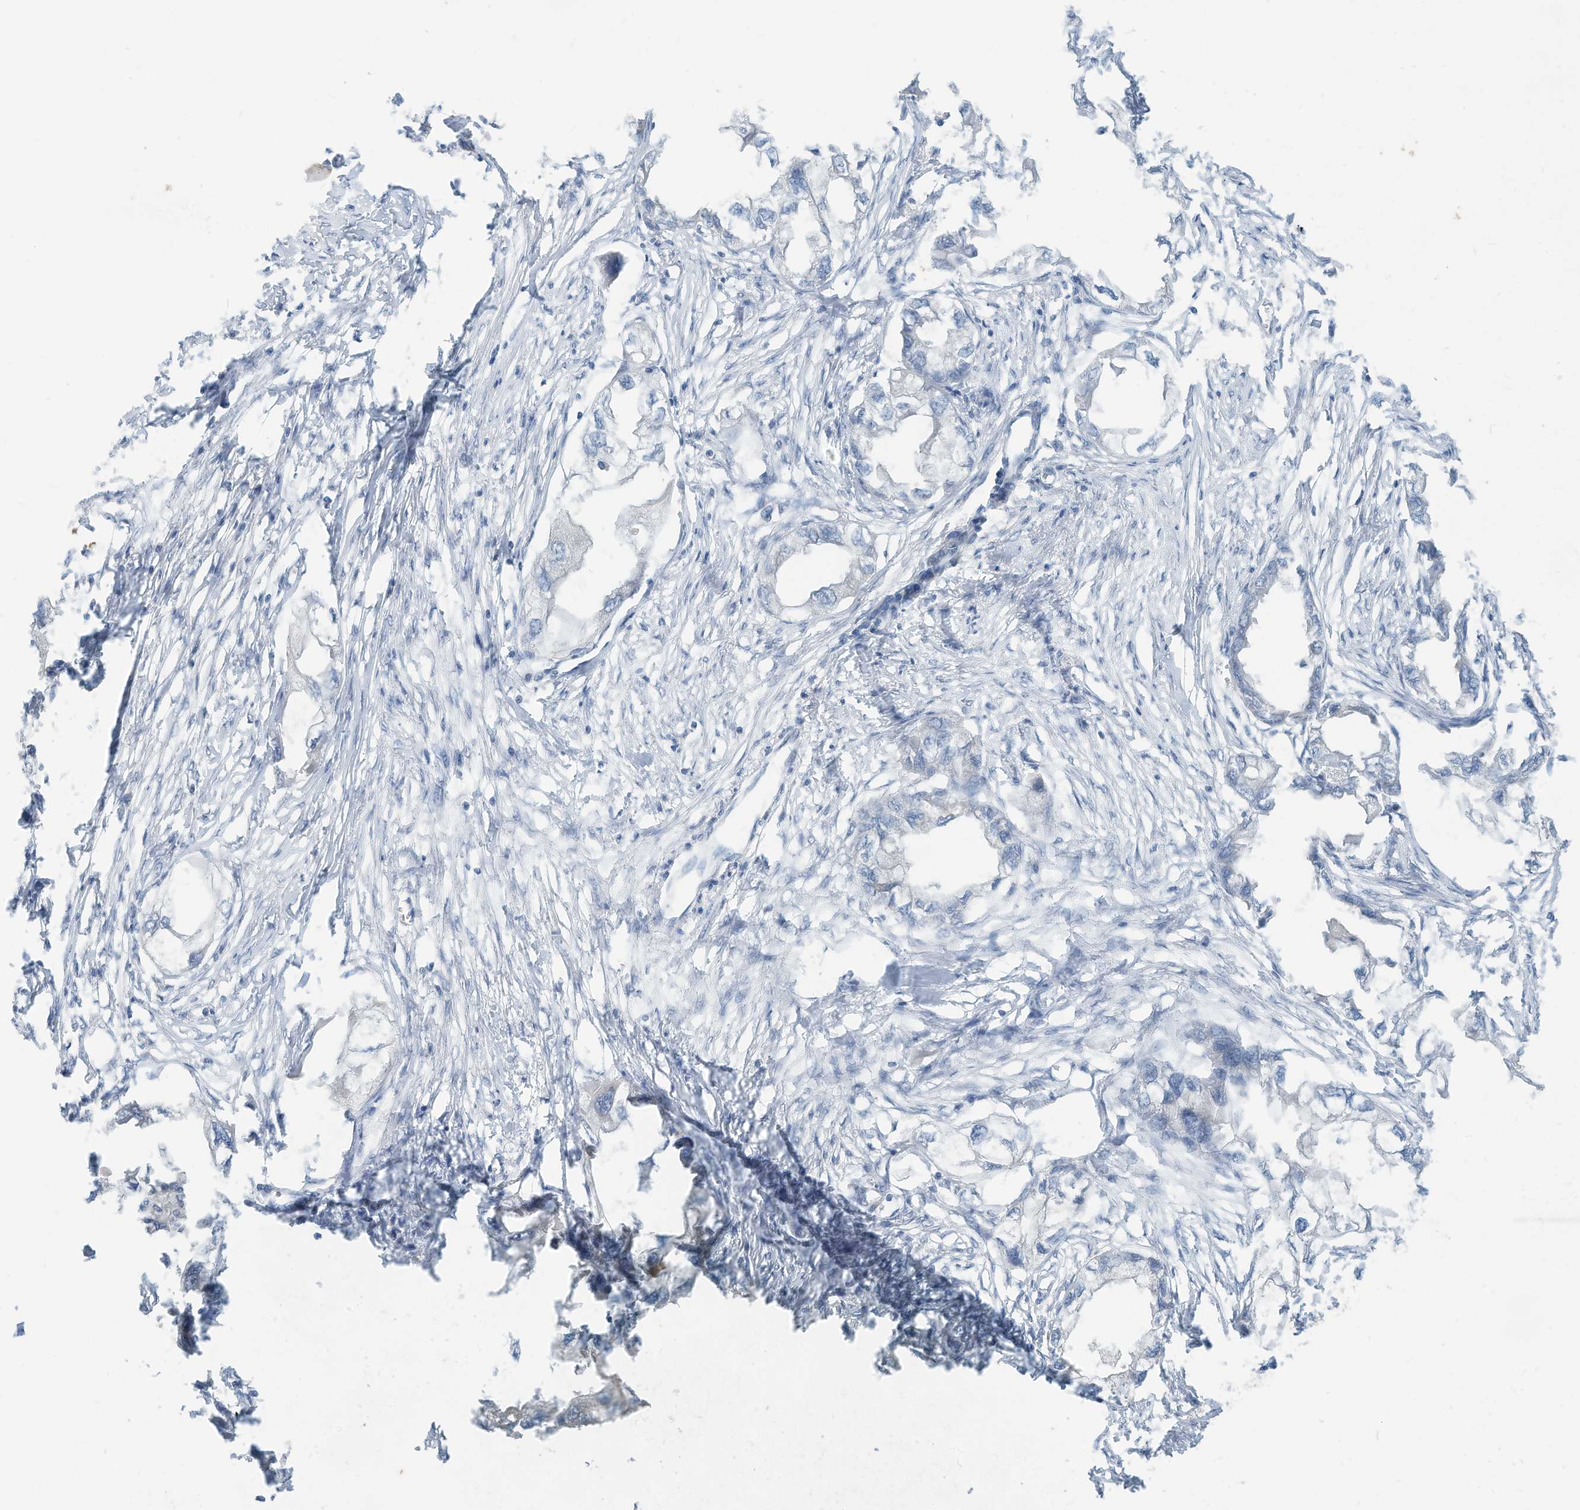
{"staining": {"intensity": "negative", "quantity": "none", "location": "none"}, "tissue": "endometrial cancer", "cell_type": "Tumor cells", "image_type": "cancer", "snomed": [{"axis": "morphology", "description": "Adenocarcinoma, NOS"}, {"axis": "morphology", "description": "Adenocarcinoma, metastatic, NOS"}, {"axis": "topography", "description": "Adipose tissue"}, {"axis": "topography", "description": "Endometrium"}], "caption": "Tumor cells are negative for brown protein staining in metastatic adenocarcinoma (endometrial).", "gene": "SCGB1D2", "patient": {"sex": "female", "age": 67}}